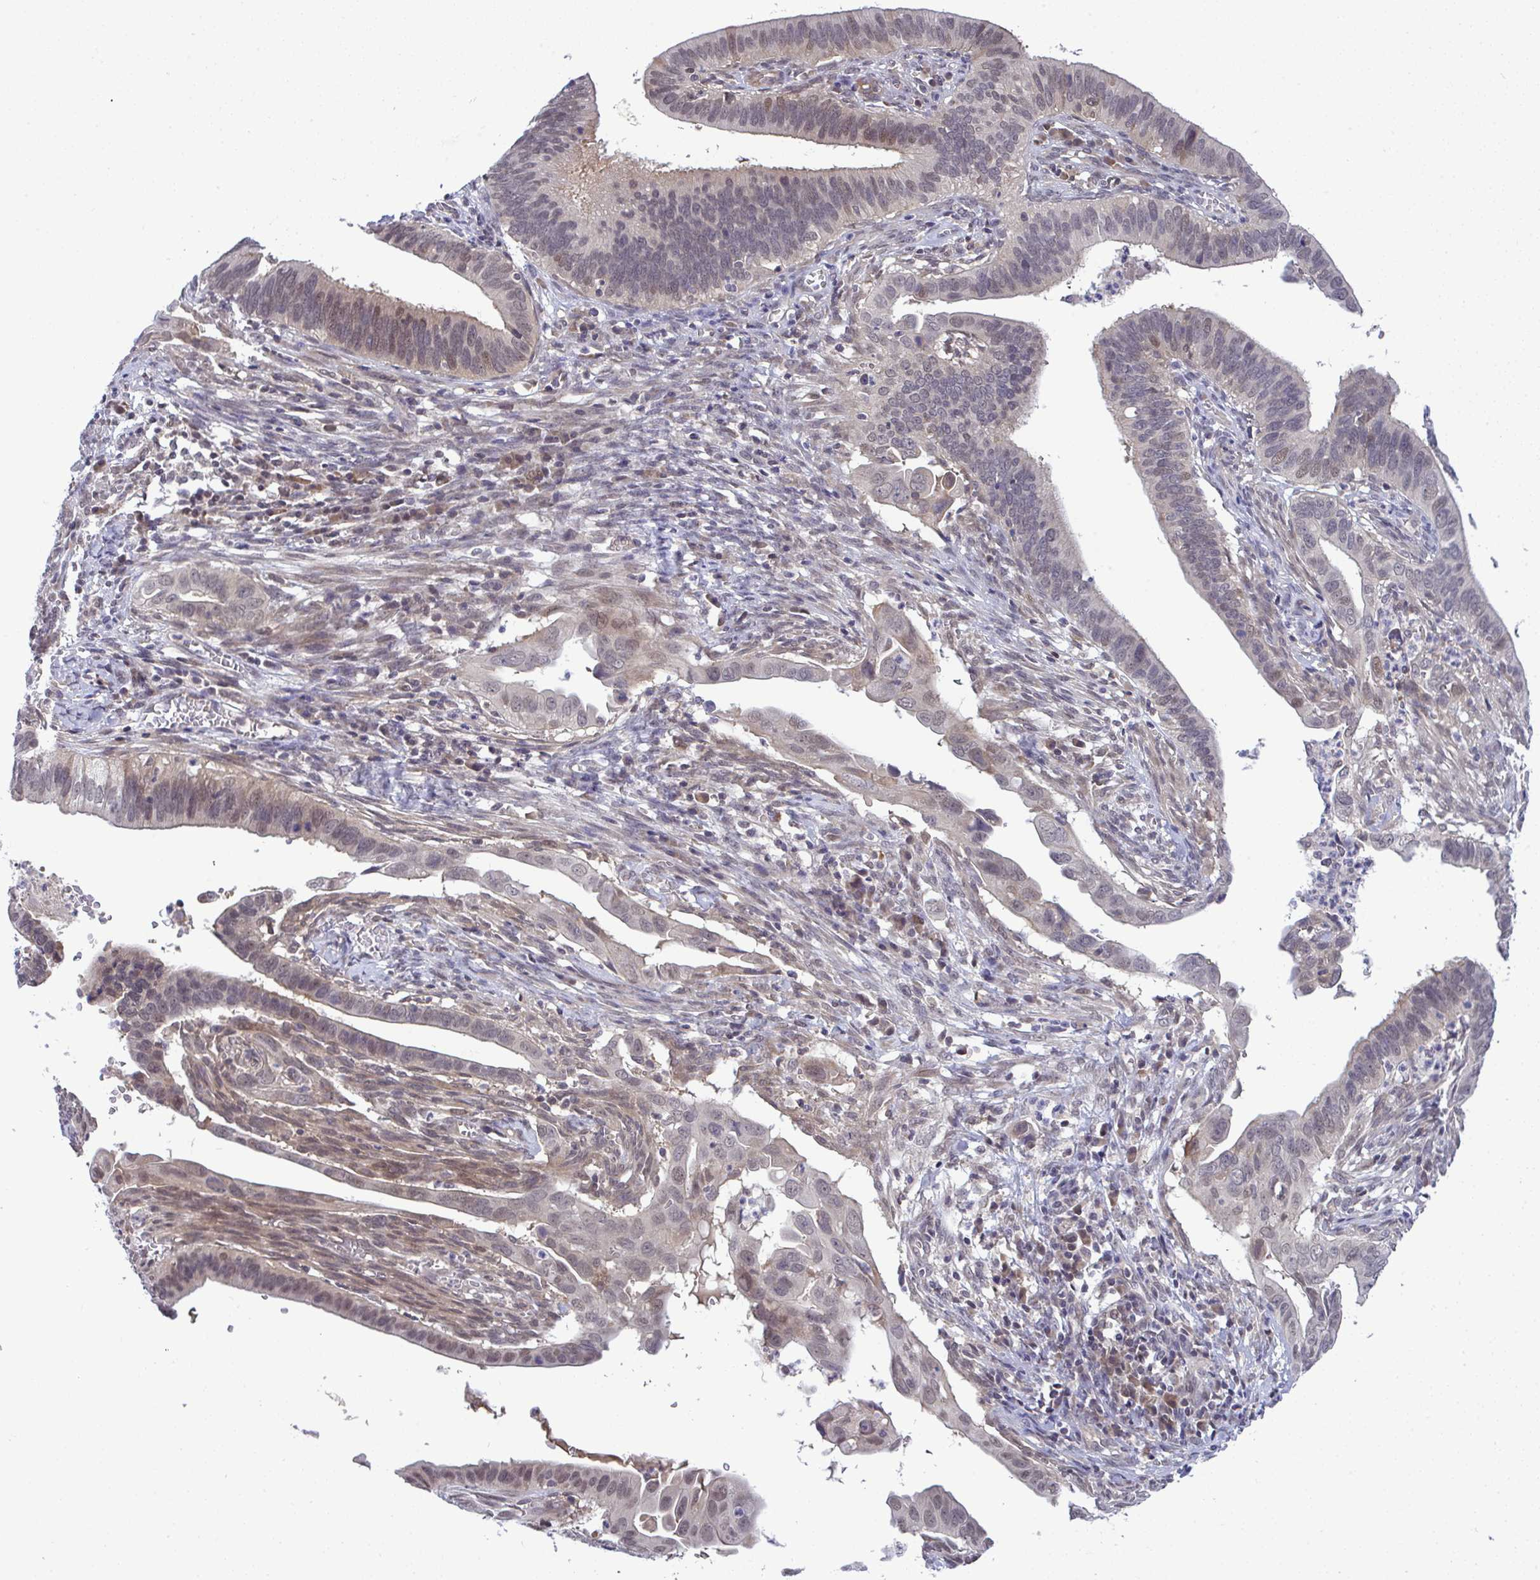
{"staining": {"intensity": "moderate", "quantity": "<25%", "location": "nuclear"}, "tissue": "cervical cancer", "cell_type": "Tumor cells", "image_type": "cancer", "snomed": [{"axis": "morphology", "description": "Adenocarcinoma, NOS"}, {"axis": "topography", "description": "Cervix"}], "caption": "DAB immunohistochemical staining of human adenocarcinoma (cervical) demonstrates moderate nuclear protein expression in about <25% of tumor cells.", "gene": "C9orf64", "patient": {"sex": "female", "age": 42}}